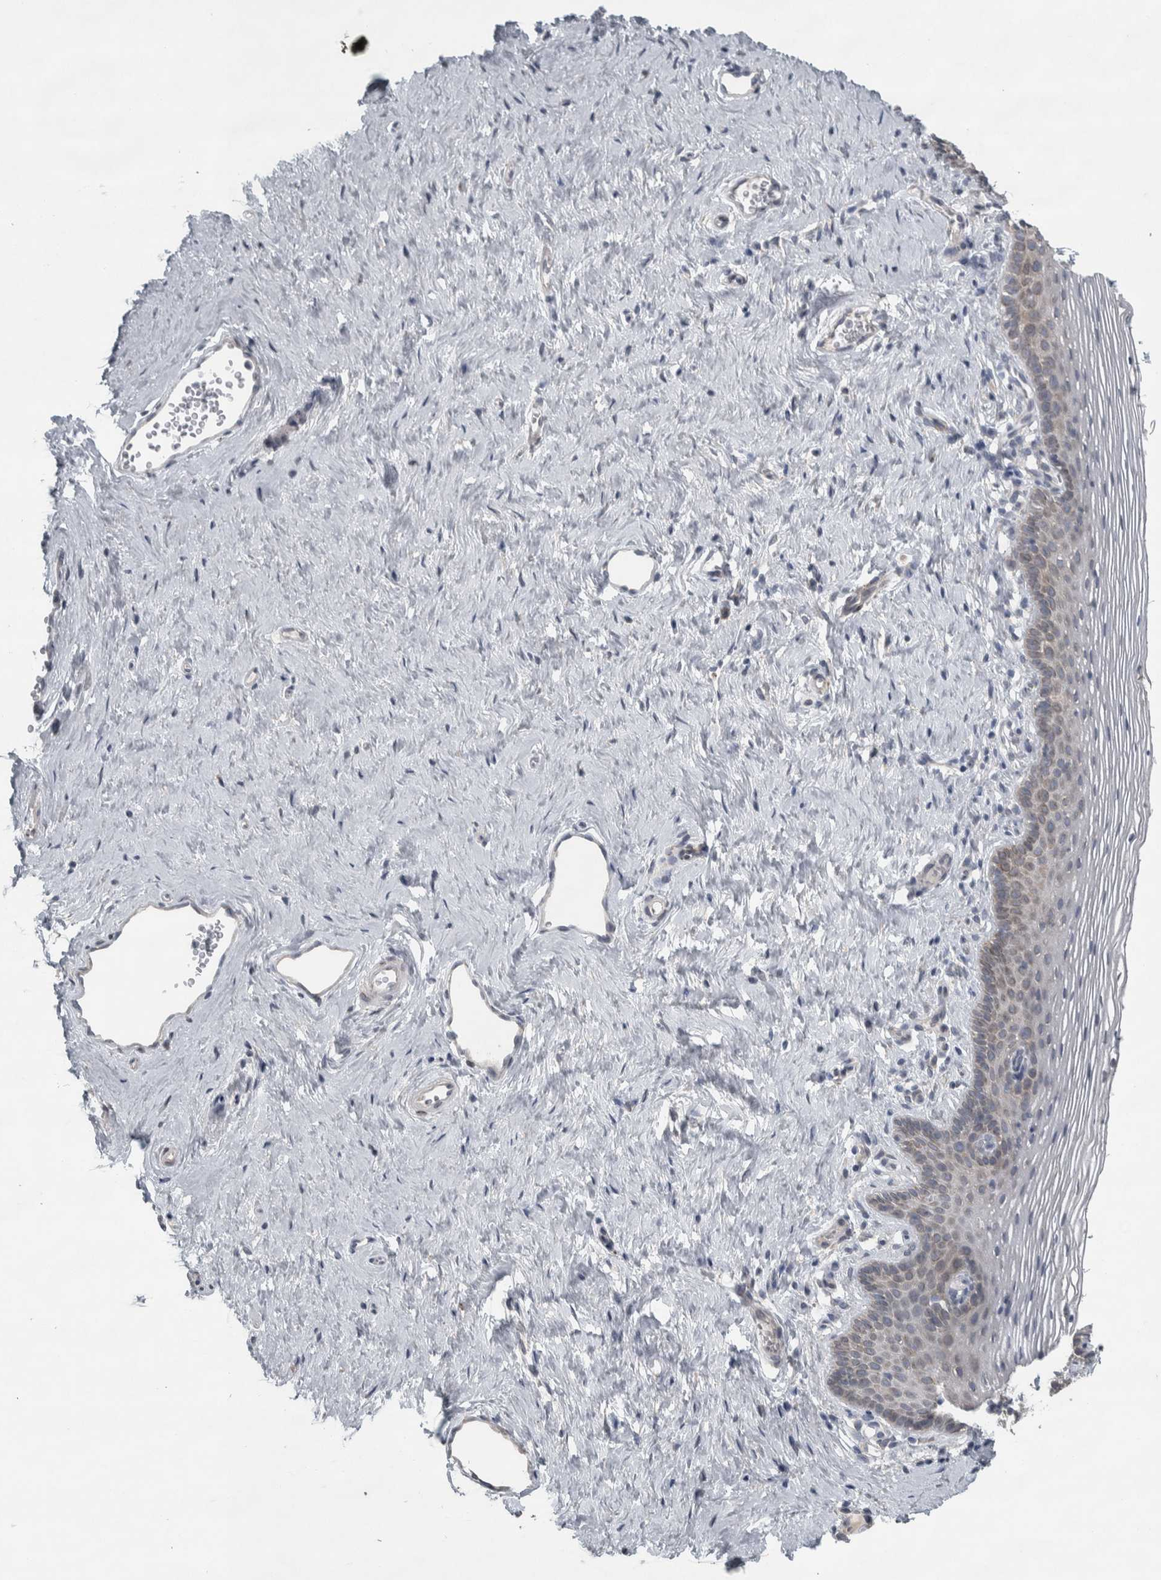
{"staining": {"intensity": "weak", "quantity": "25%-75%", "location": "cytoplasmic/membranous"}, "tissue": "vagina", "cell_type": "Squamous epithelial cells", "image_type": "normal", "snomed": [{"axis": "morphology", "description": "Normal tissue, NOS"}, {"axis": "topography", "description": "Vagina"}], "caption": "IHC micrograph of benign vagina stained for a protein (brown), which demonstrates low levels of weak cytoplasmic/membranous staining in about 25%-75% of squamous epithelial cells.", "gene": "SIGMAR1", "patient": {"sex": "female", "age": 32}}